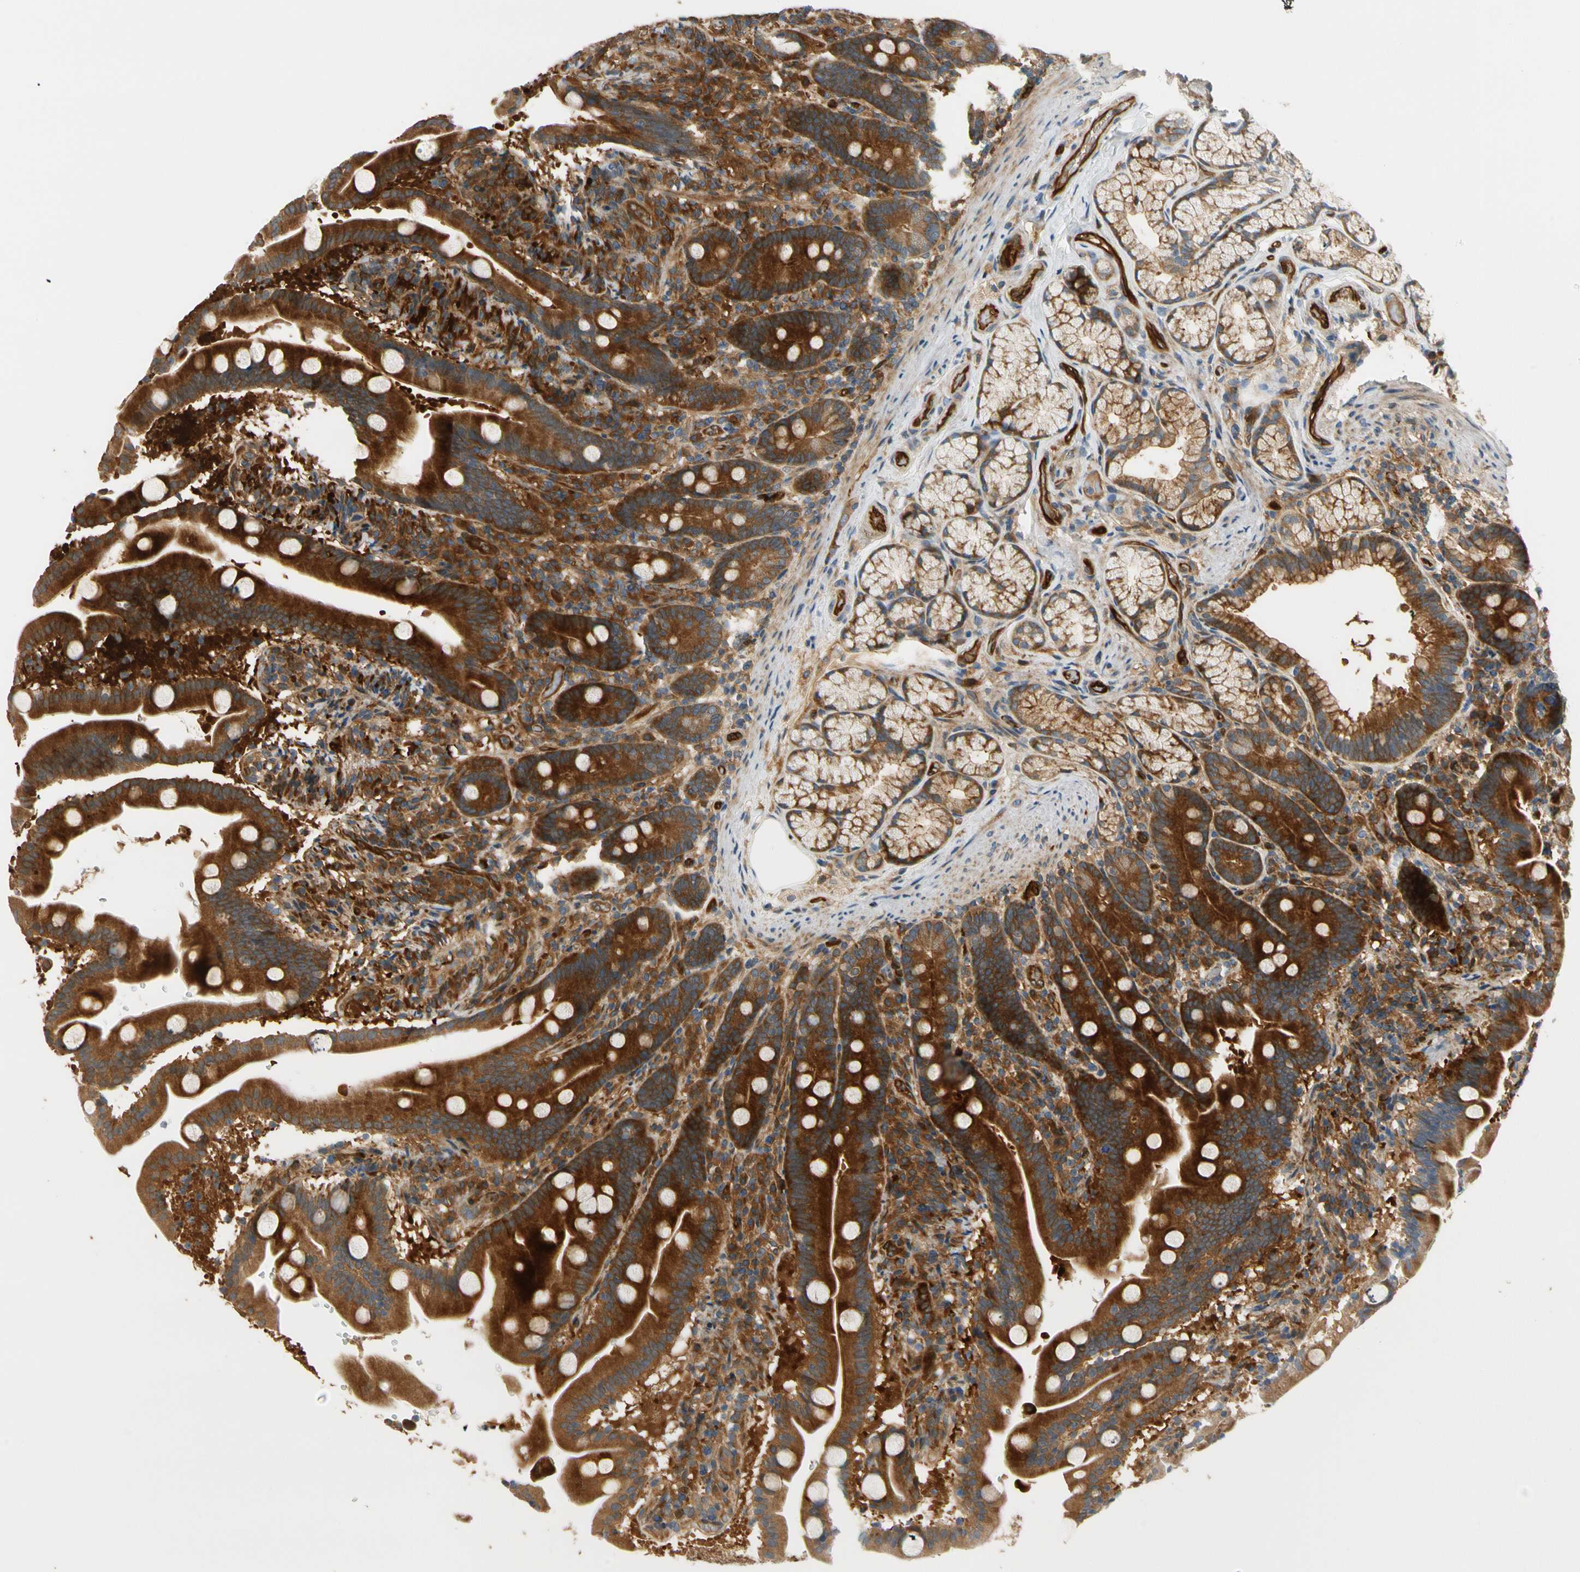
{"staining": {"intensity": "strong", "quantity": ">75%", "location": "cytoplasmic/membranous"}, "tissue": "duodenum", "cell_type": "Glandular cells", "image_type": "normal", "snomed": [{"axis": "morphology", "description": "Normal tissue, NOS"}, {"axis": "topography", "description": "Duodenum"}], "caption": "A histopathology image showing strong cytoplasmic/membranous staining in about >75% of glandular cells in normal duodenum, as visualized by brown immunohistochemical staining.", "gene": "PARP14", "patient": {"sex": "male", "age": 54}}